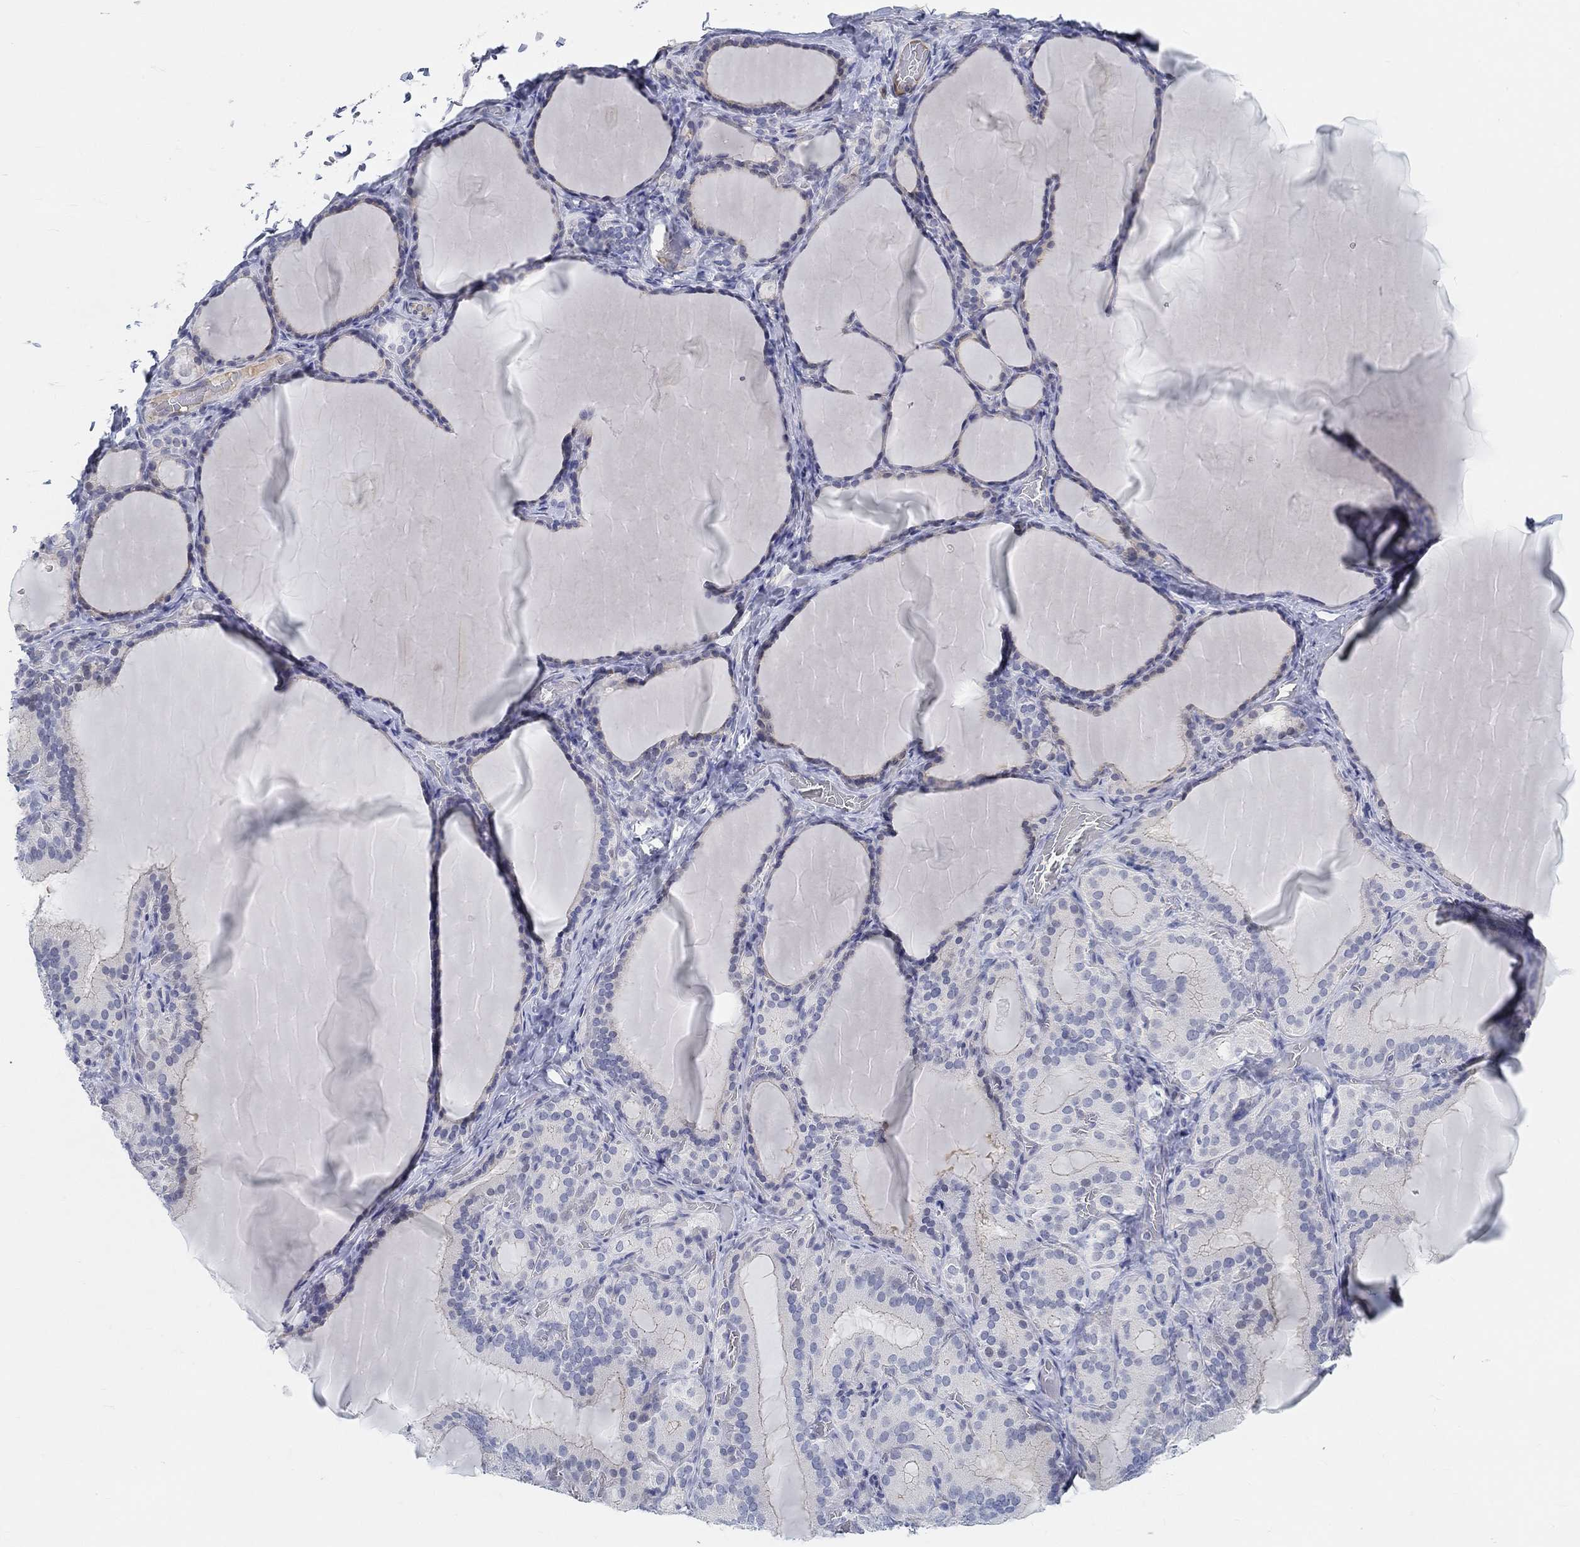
{"staining": {"intensity": "negative", "quantity": "none", "location": "none"}, "tissue": "thyroid gland", "cell_type": "Glandular cells", "image_type": "normal", "snomed": [{"axis": "morphology", "description": "Normal tissue, NOS"}, {"axis": "morphology", "description": "Hyperplasia, NOS"}, {"axis": "topography", "description": "Thyroid gland"}], "caption": "IHC photomicrograph of benign thyroid gland stained for a protein (brown), which shows no staining in glandular cells. (IHC, brightfield microscopy, high magnification).", "gene": "SNTG2", "patient": {"sex": "female", "age": 27}}